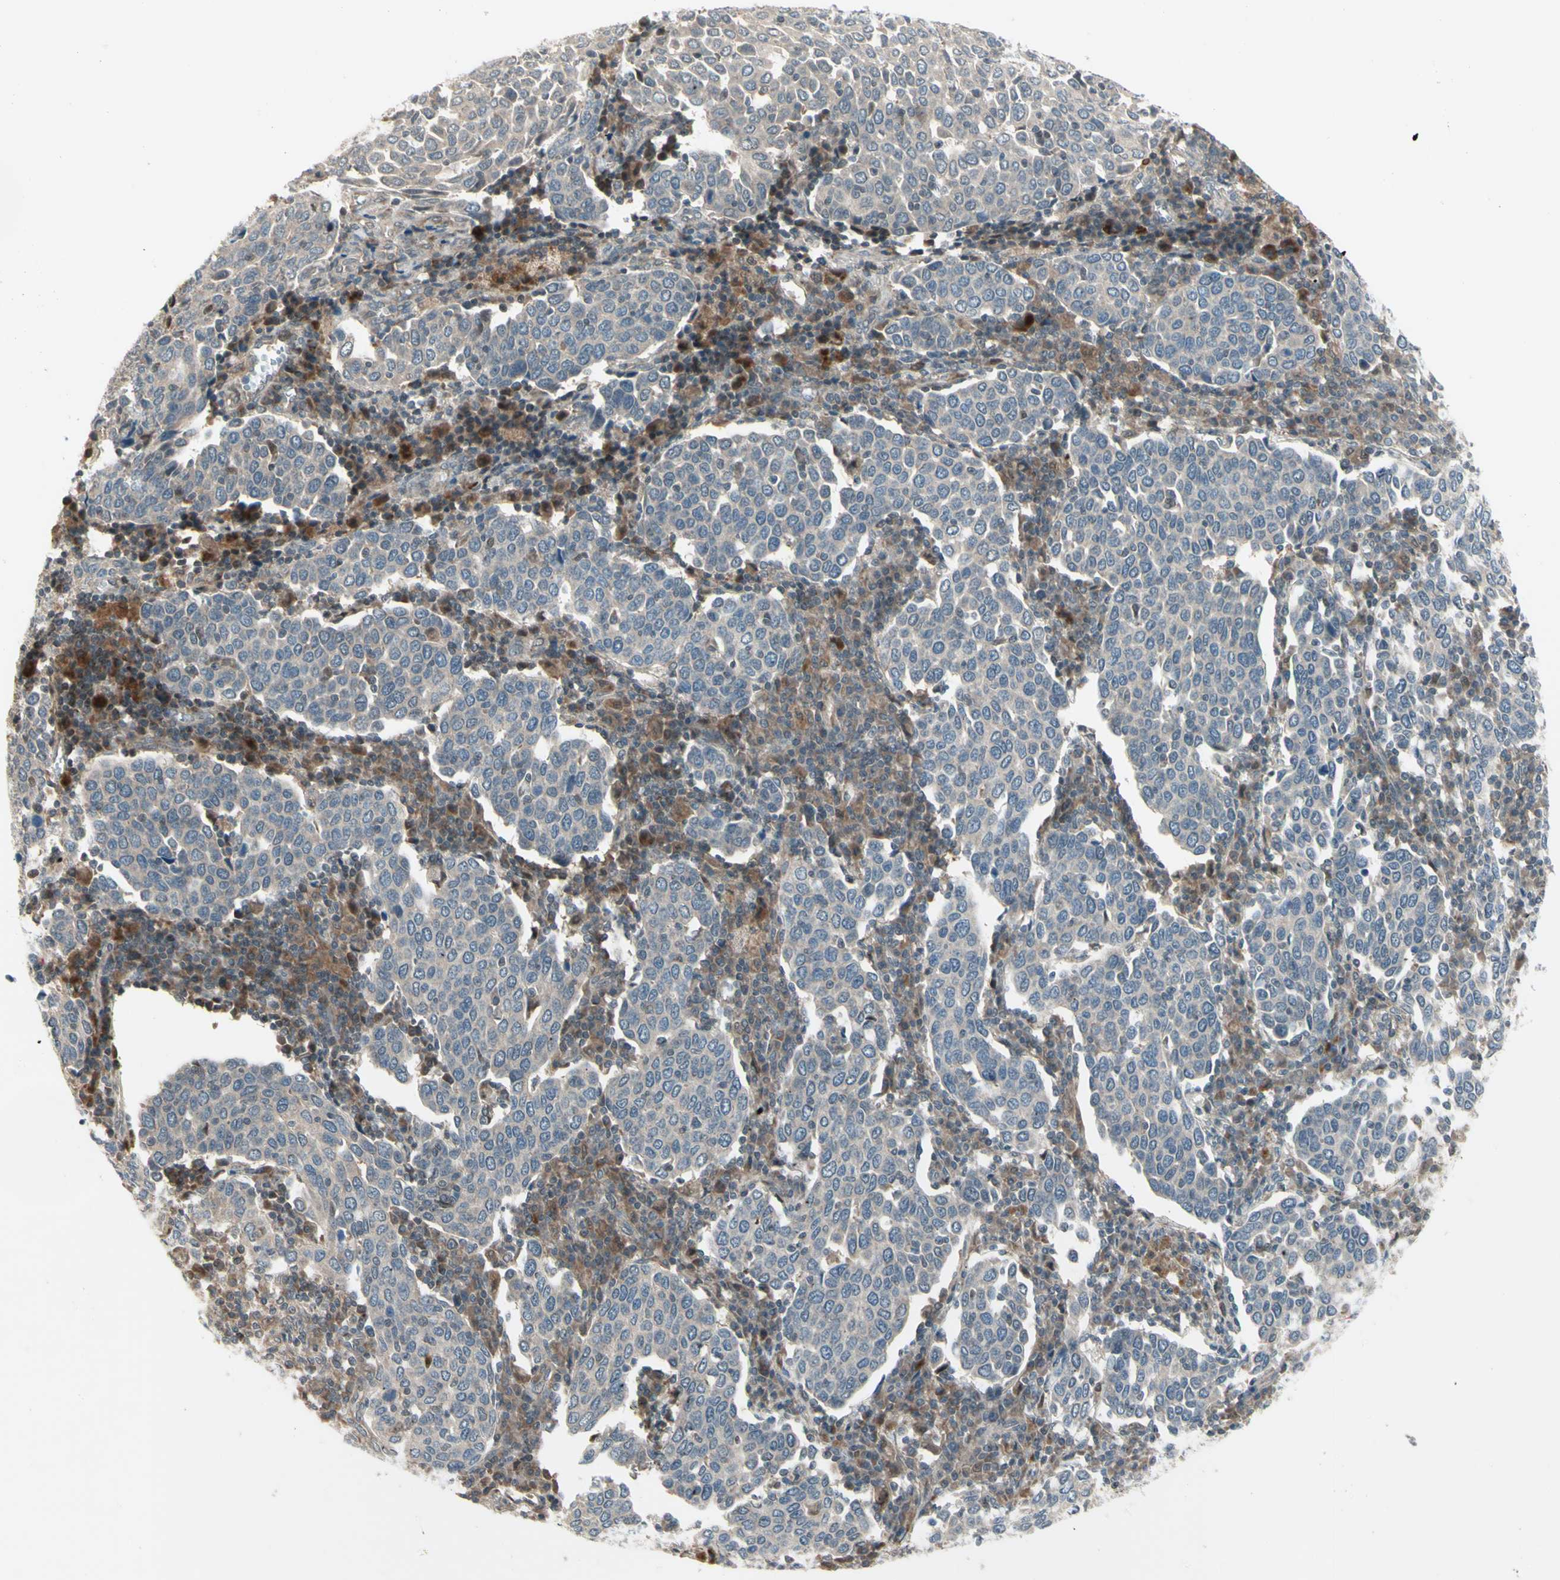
{"staining": {"intensity": "weak", "quantity": "25%-75%", "location": "cytoplasmic/membranous"}, "tissue": "cervical cancer", "cell_type": "Tumor cells", "image_type": "cancer", "snomed": [{"axis": "morphology", "description": "Squamous cell carcinoma, NOS"}, {"axis": "topography", "description": "Cervix"}], "caption": "Cervical cancer (squamous cell carcinoma) stained with DAB (3,3'-diaminobenzidine) immunohistochemistry exhibits low levels of weak cytoplasmic/membranous staining in about 25%-75% of tumor cells. Immunohistochemistry (ihc) stains the protein in brown and the nuclei are stained blue.", "gene": "OSTM1", "patient": {"sex": "female", "age": 40}}